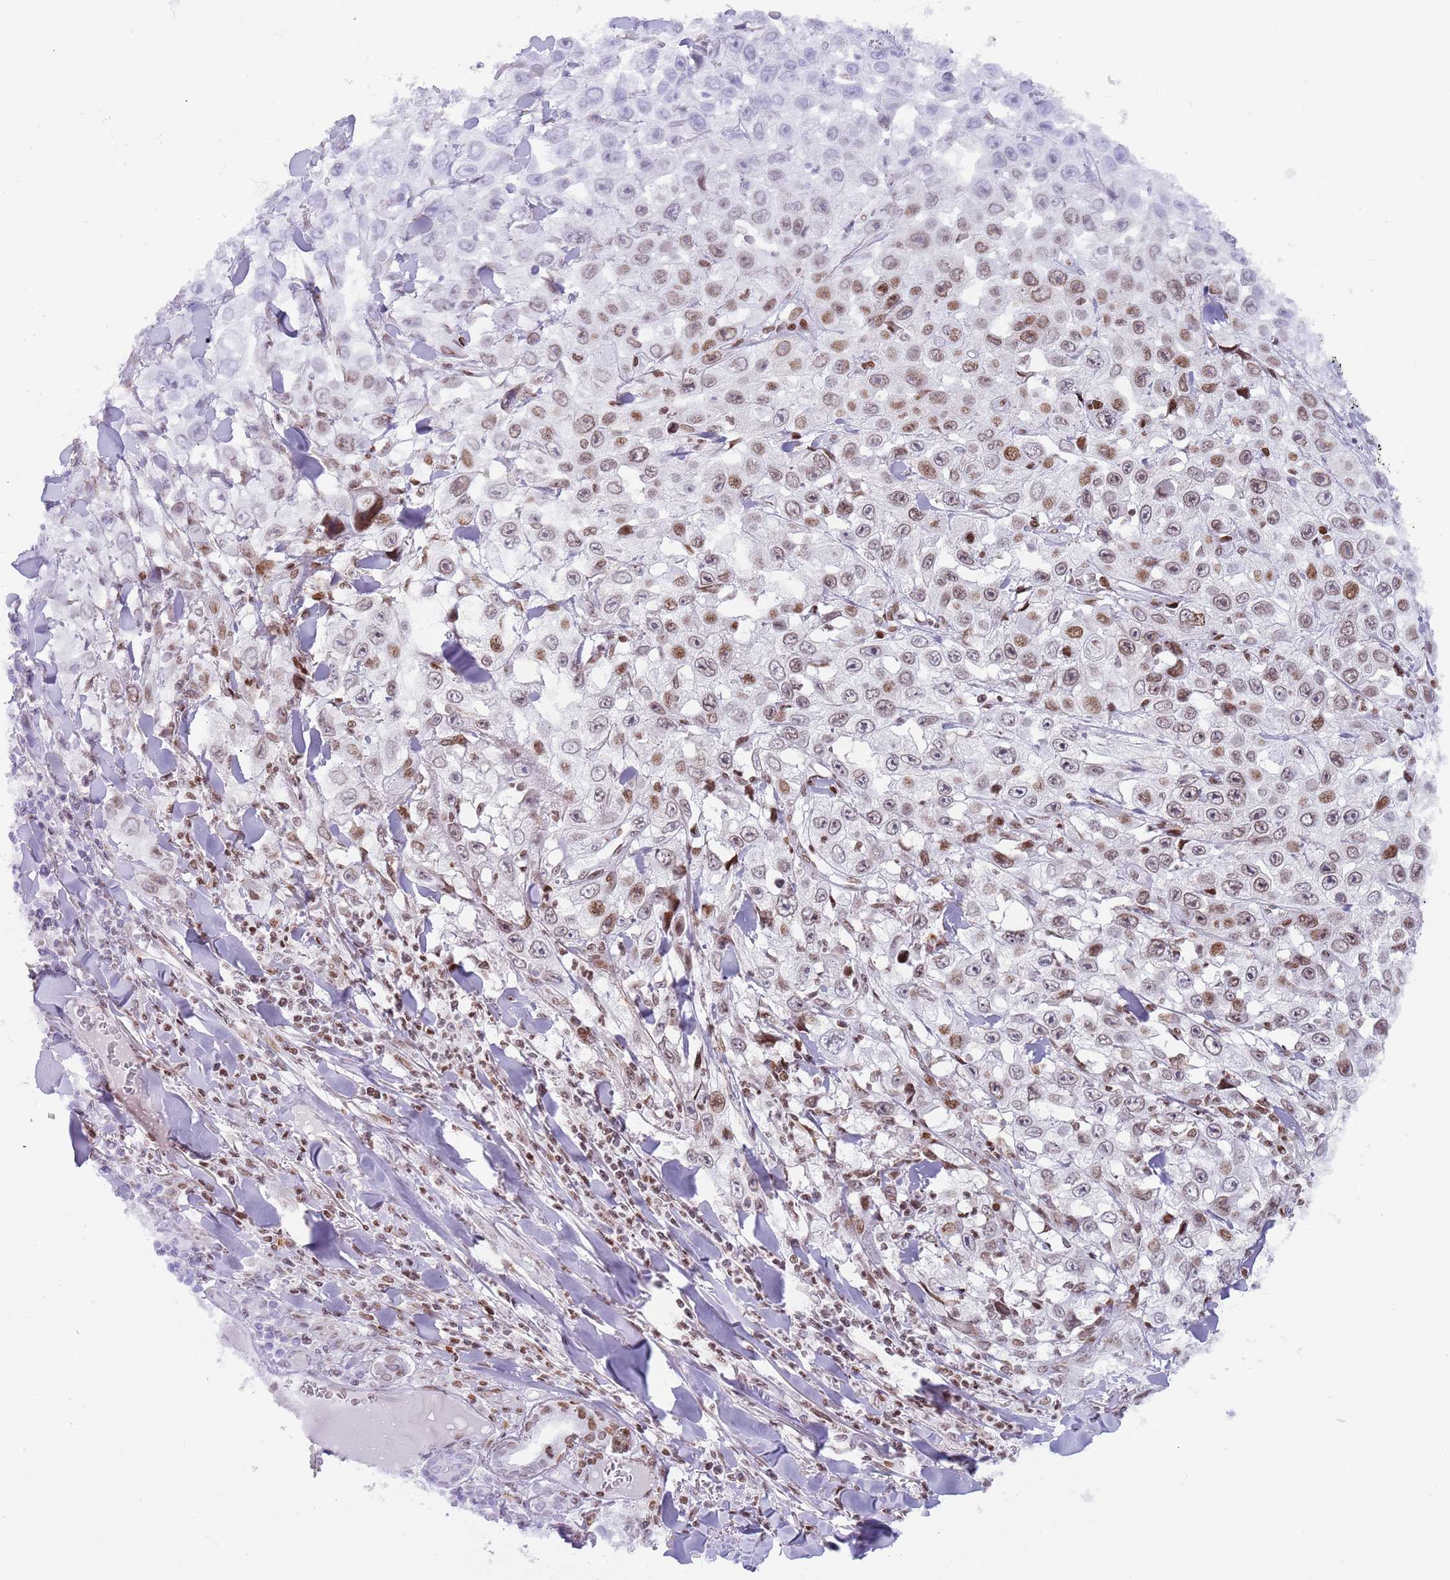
{"staining": {"intensity": "moderate", "quantity": "25%-75%", "location": "nuclear"}, "tissue": "skin cancer", "cell_type": "Tumor cells", "image_type": "cancer", "snomed": [{"axis": "morphology", "description": "Squamous cell carcinoma, NOS"}, {"axis": "topography", "description": "Skin"}], "caption": "Human skin cancer stained with a protein marker shows moderate staining in tumor cells.", "gene": "HDAC8", "patient": {"sex": "male", "age": 82}}